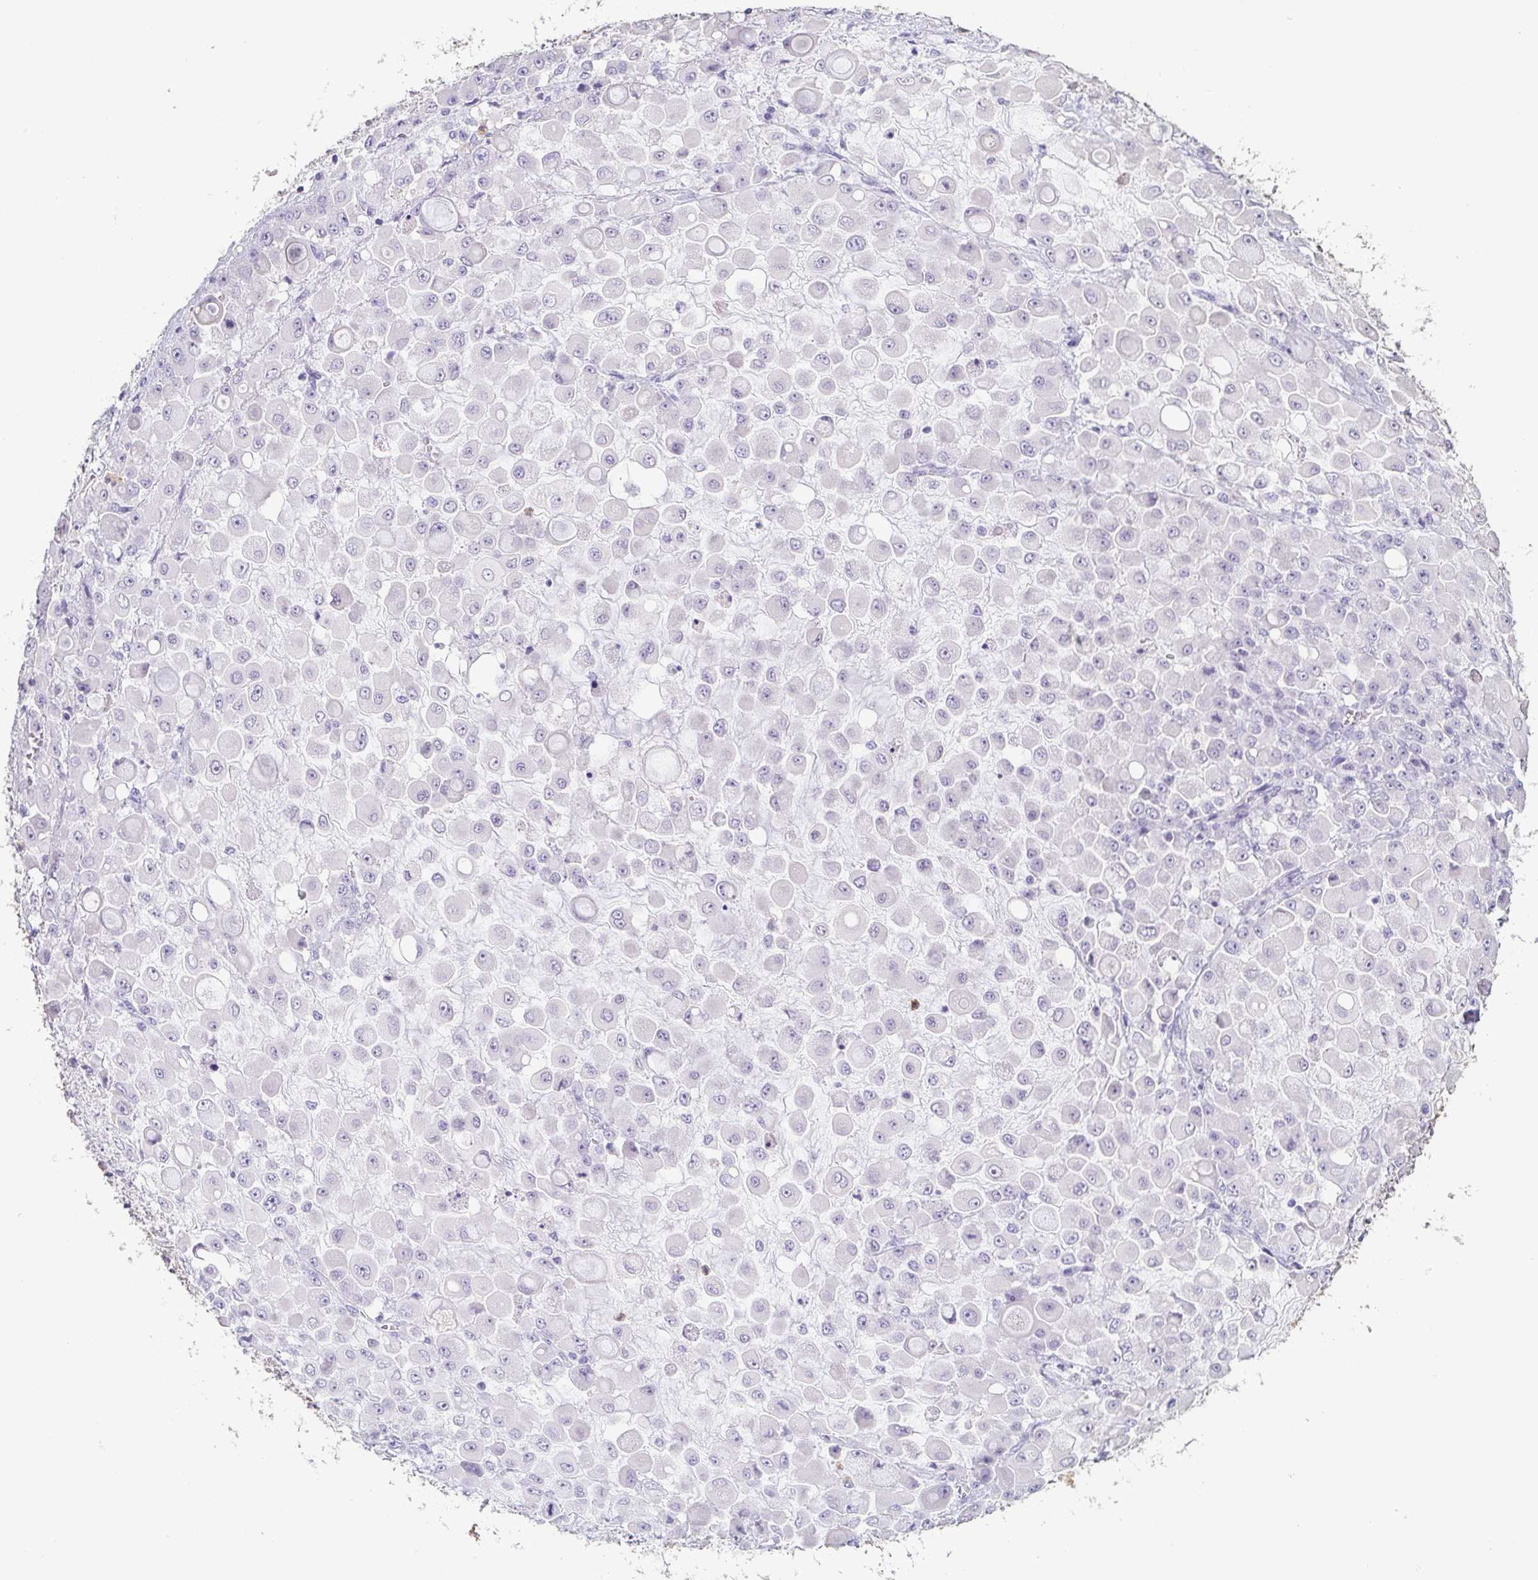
{"staining": {"intensity": "negative", "quantity": "none", "location": "none"}, "tissue": "stomach cancer", "cell_type": "Tumor cells", "image_type": "cancer", "snomed": [{"axis": "morphology", "description": "Adenocarcinoma, NOS"}, {"axis": "topography", "description": "Stomach"}], "caption": "IHC micrograph of human adenocarcinoma (stomach) stained for a protein (brown), which demonstrates no staining in tumor cells. The staining was performed using DAB to visualize the protein expression in brown, while the nuclei were stained in blue with hematoxylin (Magnification: 20x).", "gene": "BPIFA2", "patient": {"sex": "female", "age": 76}}